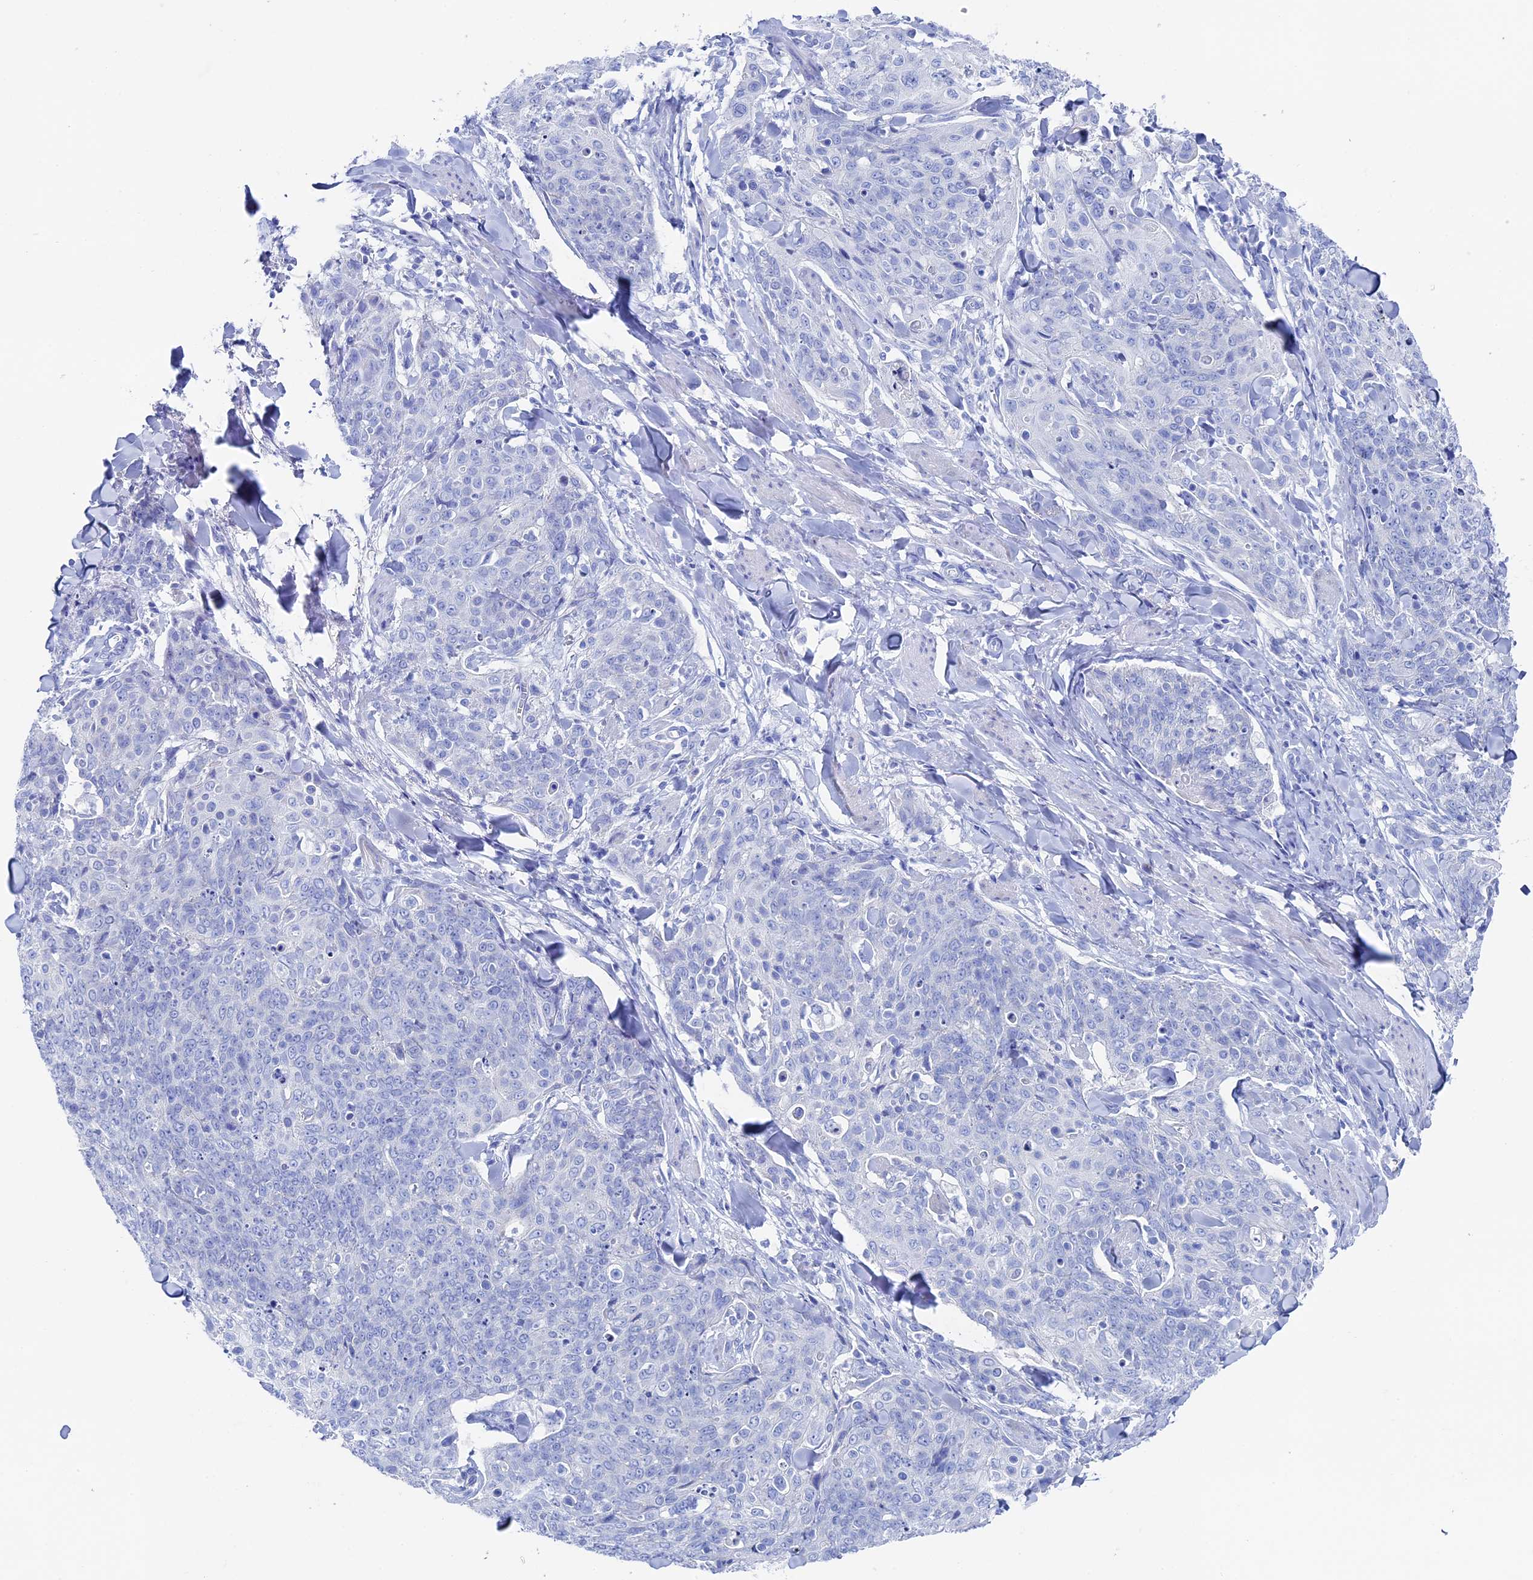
{"staining": {"intensity": "negative", "quantity": "none", "location": "none"}, "tissue": "skin cancer", "cell_type": "Tumor cells", "image_type": "cancer", "snomed": [{"axis": "morphology", "description": "Squamous cell carcinoma, NOS"}, {"axis": "topography", "description": "Skin"}, {"axis": "topography", "description": "Vulva"}], "caption": "There is no significant staining in tumor cells of skin cancer.", "gene": "UNC119", "patient": {"sex": "female", "age": 85}}